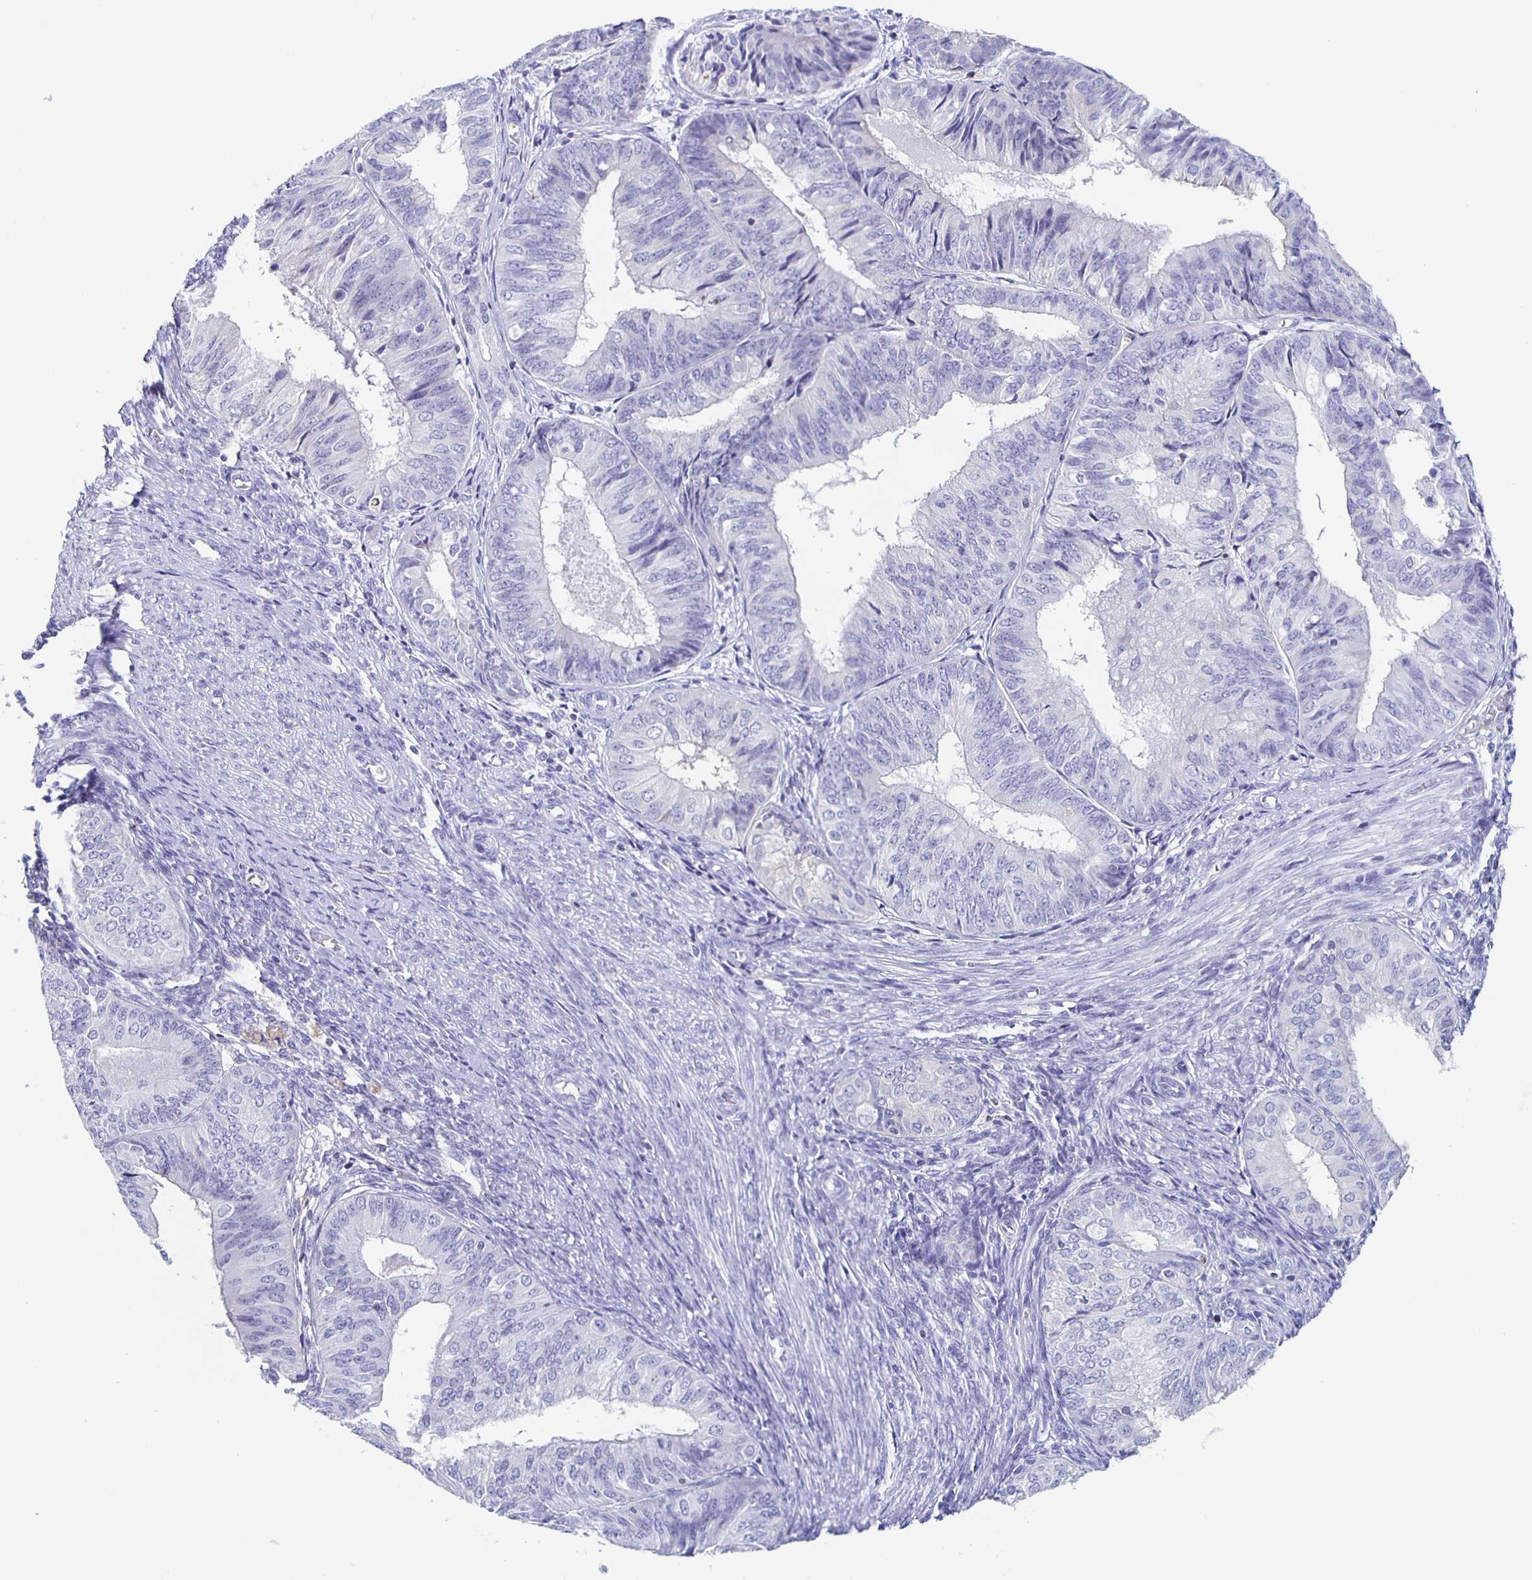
{"staining": {"intensity": "negative", "quantity": "none", "location": "none"}, "tissue": "endometrial cancer", "cell_type": "Tumor cells", "image_type": "cancer", "snomed": [{"axis": "morphology", "description": "Adenocarcinoma, NOS"}, {"axis": "topography", "description": "Endometrium"}], "caption": "Immunohistochemical staining of endometrial cancer displays no significant staining in tumor cells.", "gene": "FGA", "patient": {"sex": "female", "age": 58}}